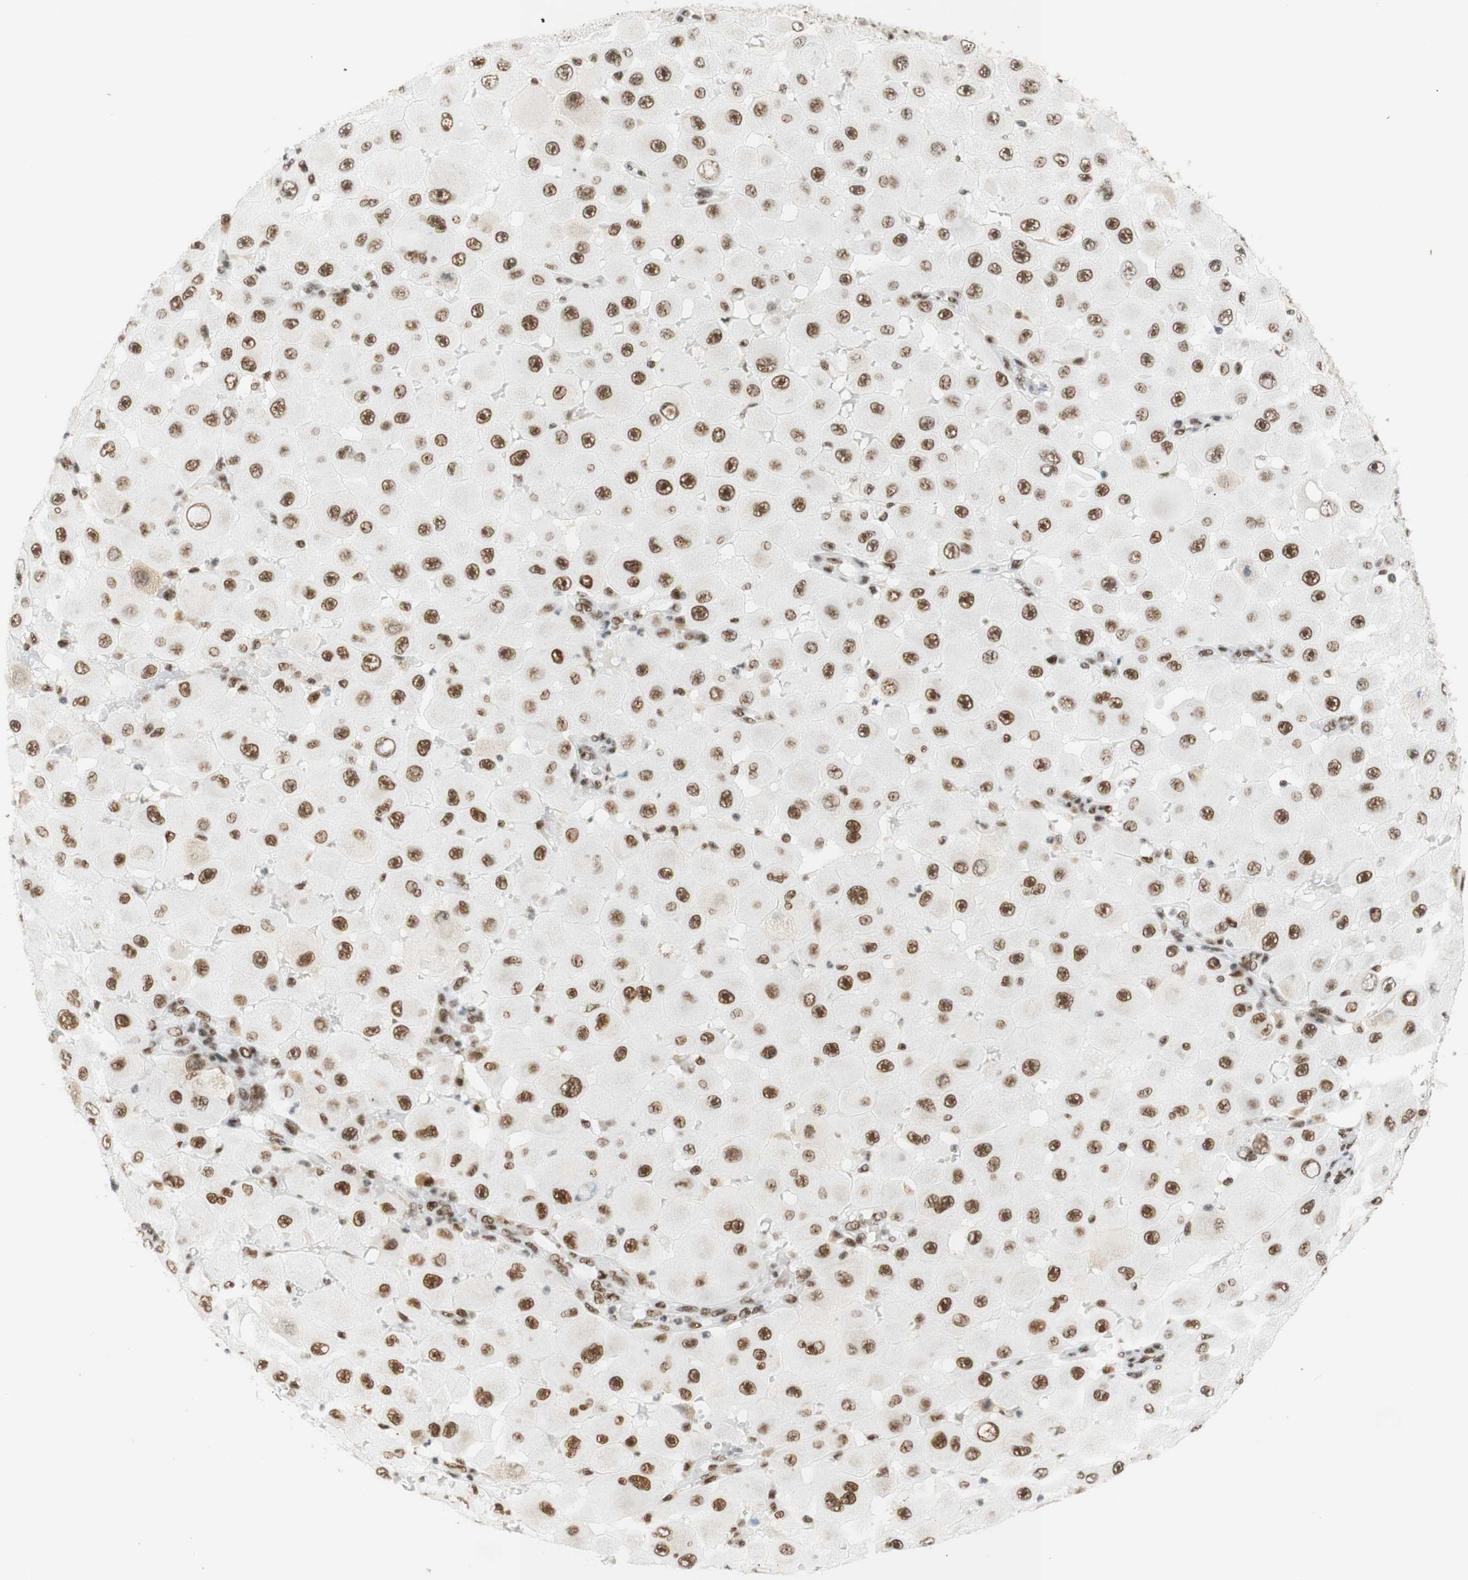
{"staining": {"intensity": "moderate", "quantity": ">75%", "location": "nuclear"}, "tissue": "melanoma", "cell_type": "Tumor cells", "image_type": "cancer", "snomed": [{"axis": "morphology", "description": "Malignant melanoma, NOS"}, {"axis": "topography", "description": "Skin"}], "caption": "Brown immunohistochemical staining in melanoma displays moderate nuclear positivity in approximately >75% of tumor cells.", "gene": "RNF20", "patient": {"sex": "female", "age": 81}}